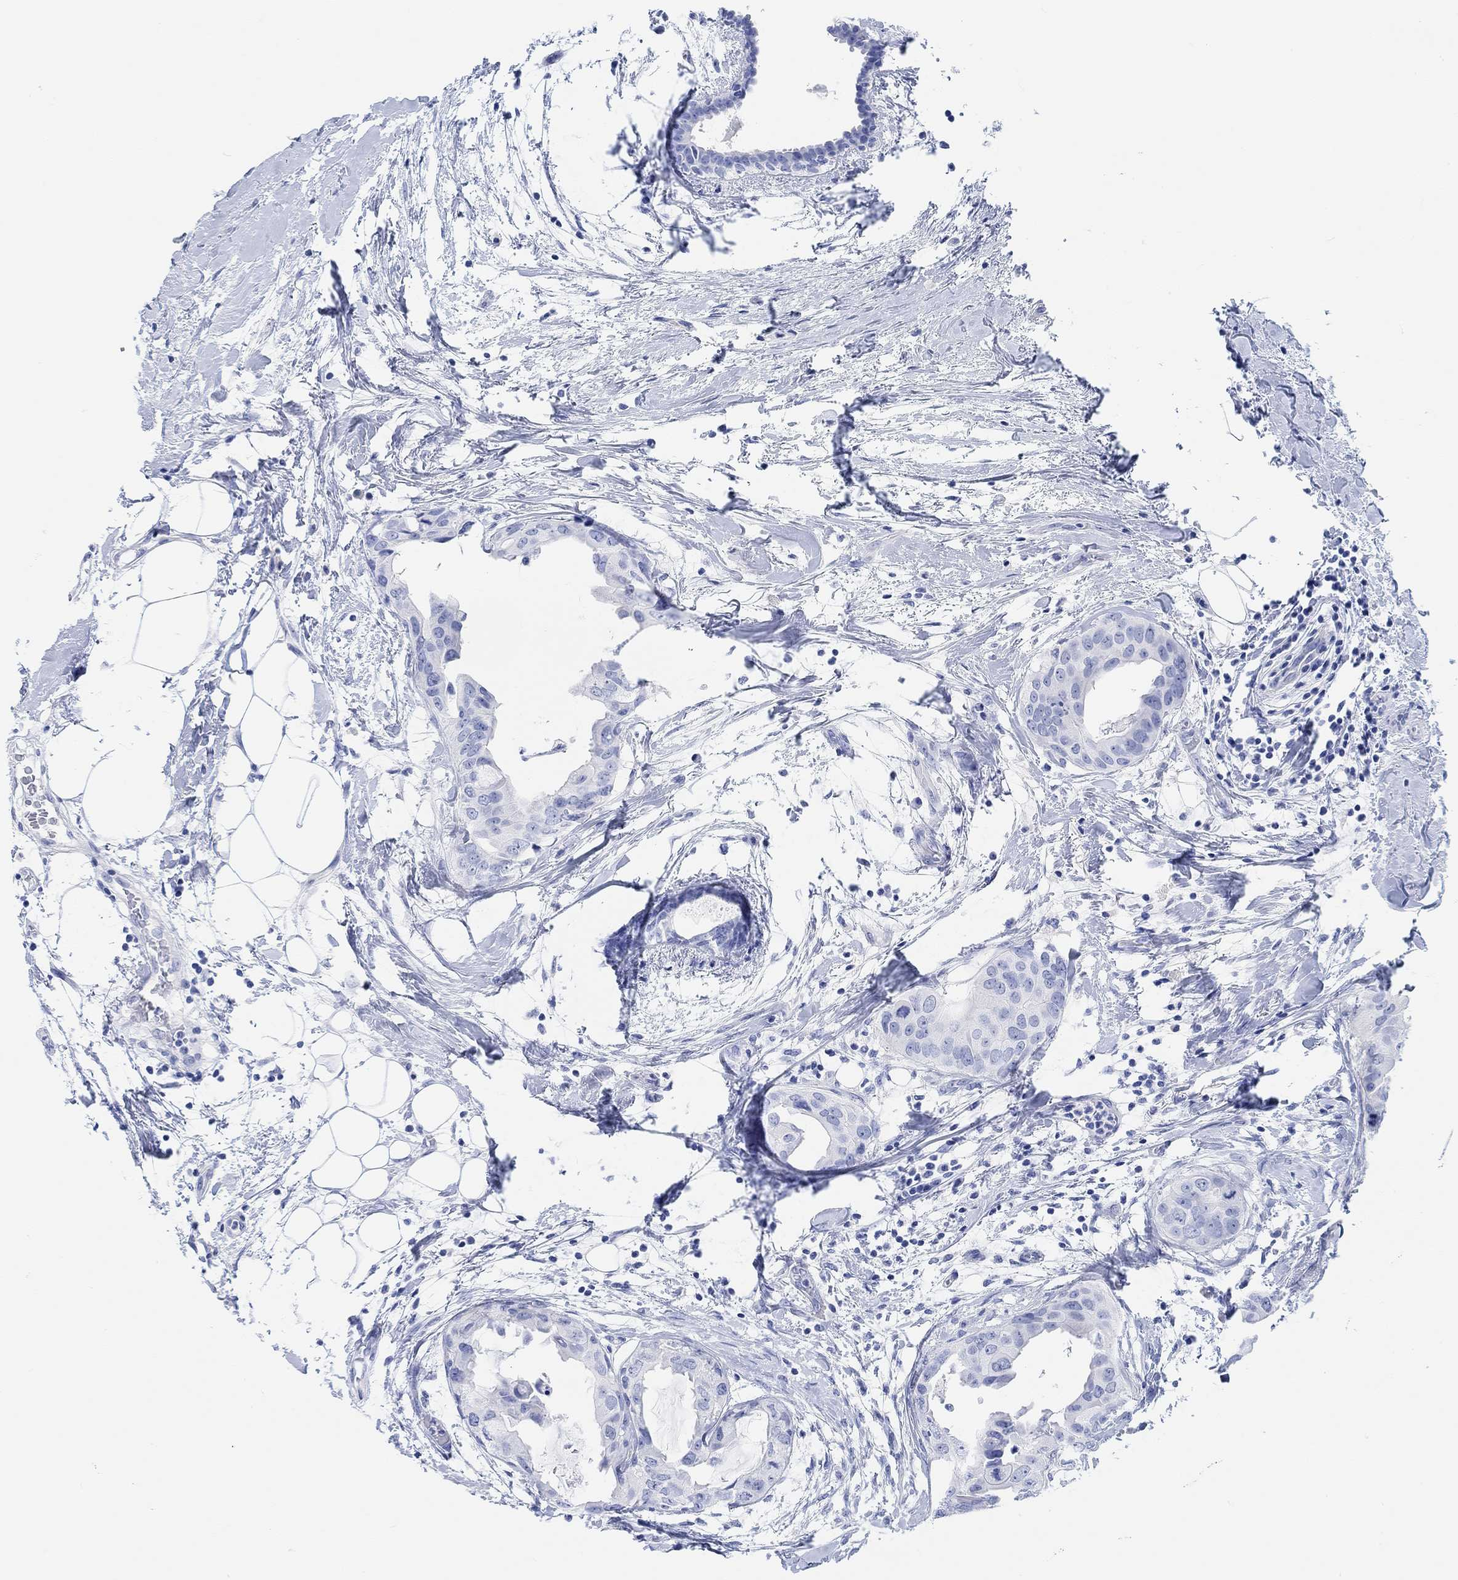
{"staining": {"intensity": "negative", "quantity": "none", "location": "none"}, "tissue": "breast cancer", "cell_type": "Tumor cells", "image_type": "cancer", "snomed": [{"axis": "morphology", "description": "Normal tissue, NOS"}, {"axis": "morphology", "description": "Duct carcinoma"}, {"axis": "topography", "description": "Breast"}], "caption": "DAB (3,3'-diaminobenzidine) immunohistochemical staining of human breast cancer exhibits no significant positivity in tumor cells.", "gene": "ANKRD33", "patient": {"sex": "female", "age": 40}}